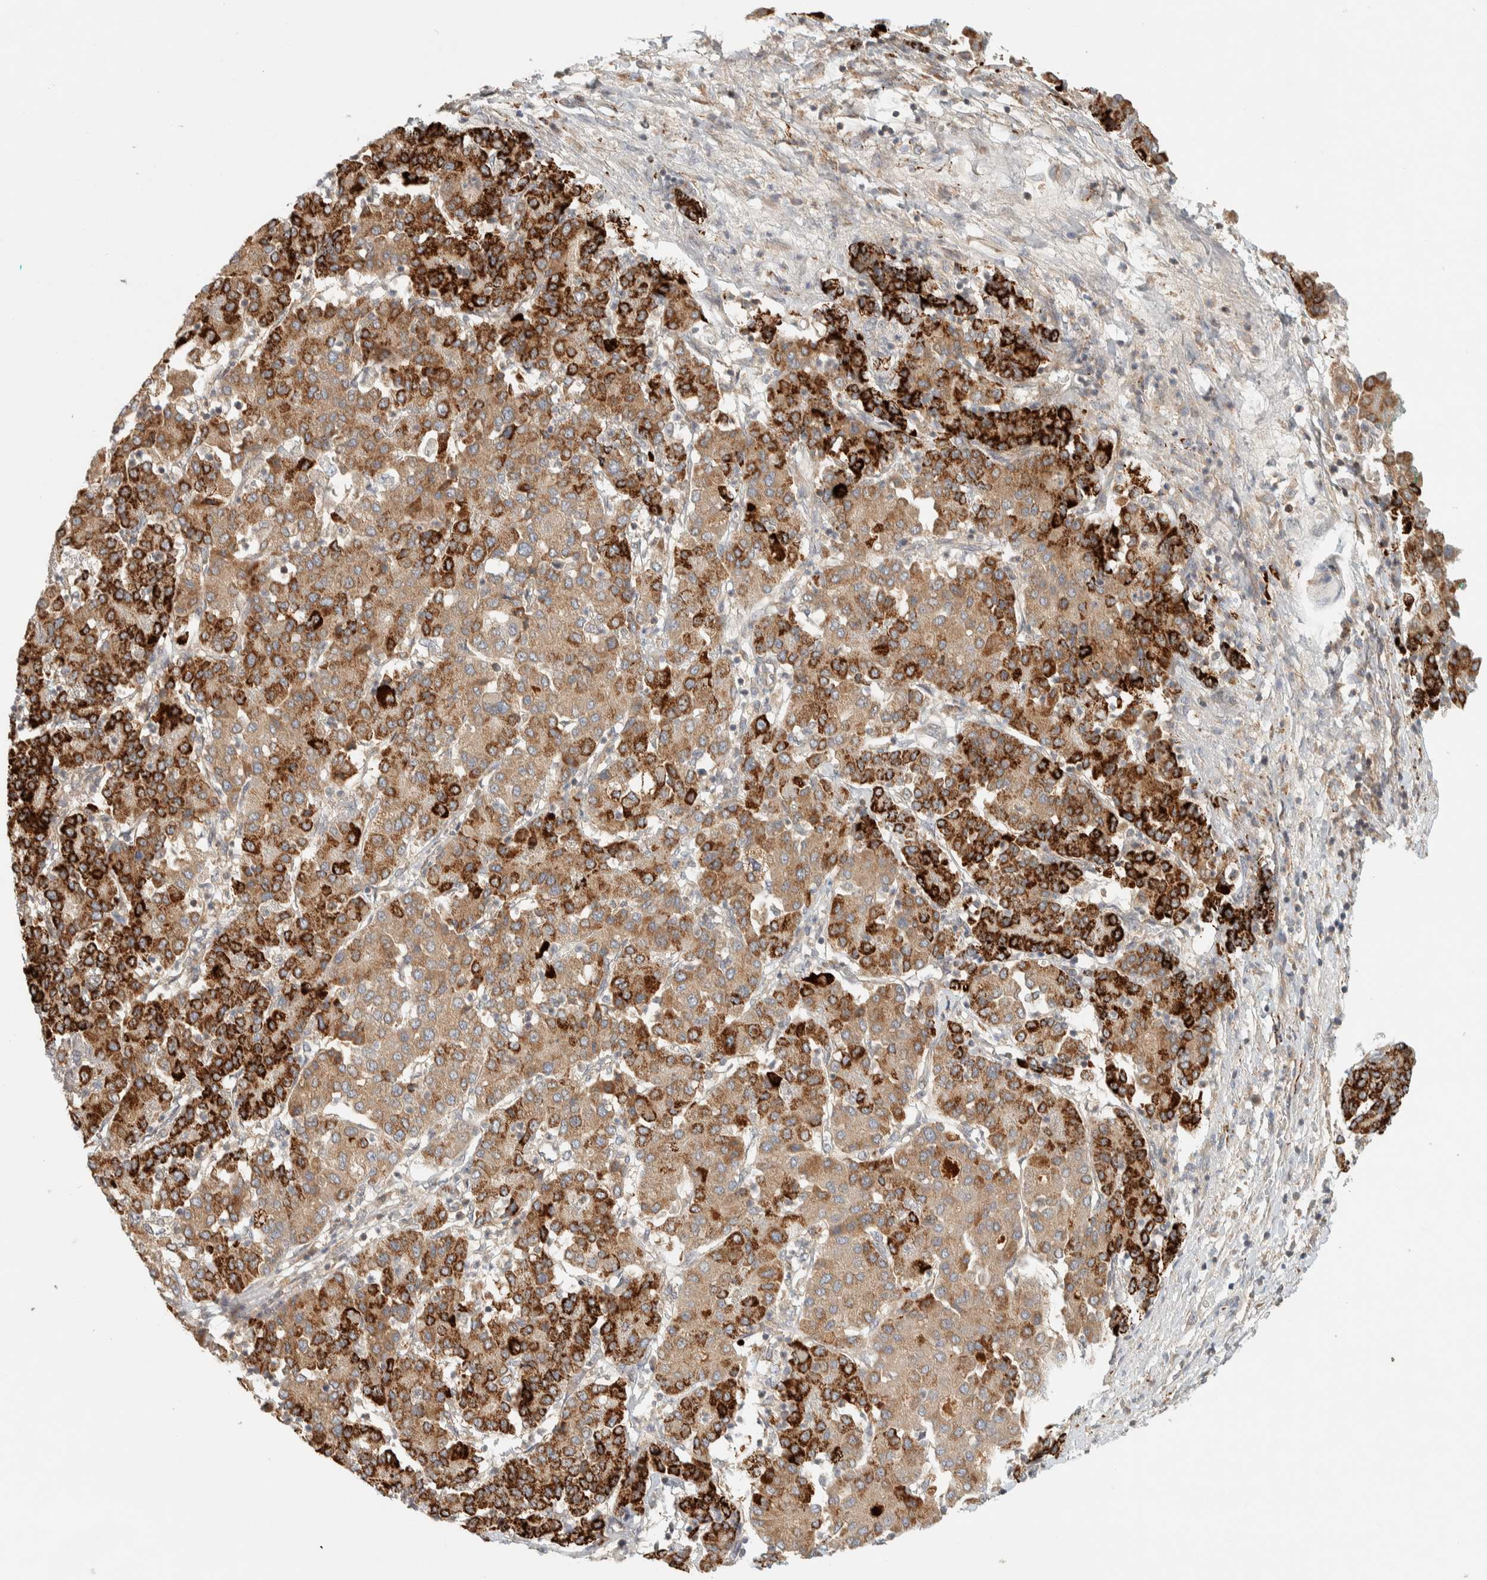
{"staining": {"intensity": "strong", "quantity": ">75%", "location": "cytoplasmic/membranous"}, "tissue": "liver cancer", "cell_type": "Tumor cells", "image_type": "cancer", "snomed": [{"axis": "morphology", "description": "Carcinoma, Hepatocellular, NOS"}, {"axis": "topography", "description": "Liver"}], "caption": "Immunohistochemical staining of liver cancer (hepatocellular carcinoma) demonstrates strong cytoplasmic/membranous protein positivity in approximately >75% of tumor cells. Ihc stains the protein in brown and the nuclei are stained blue.", "gene": "FAM167A", "patient": {"sex": "male", "age": 65}}